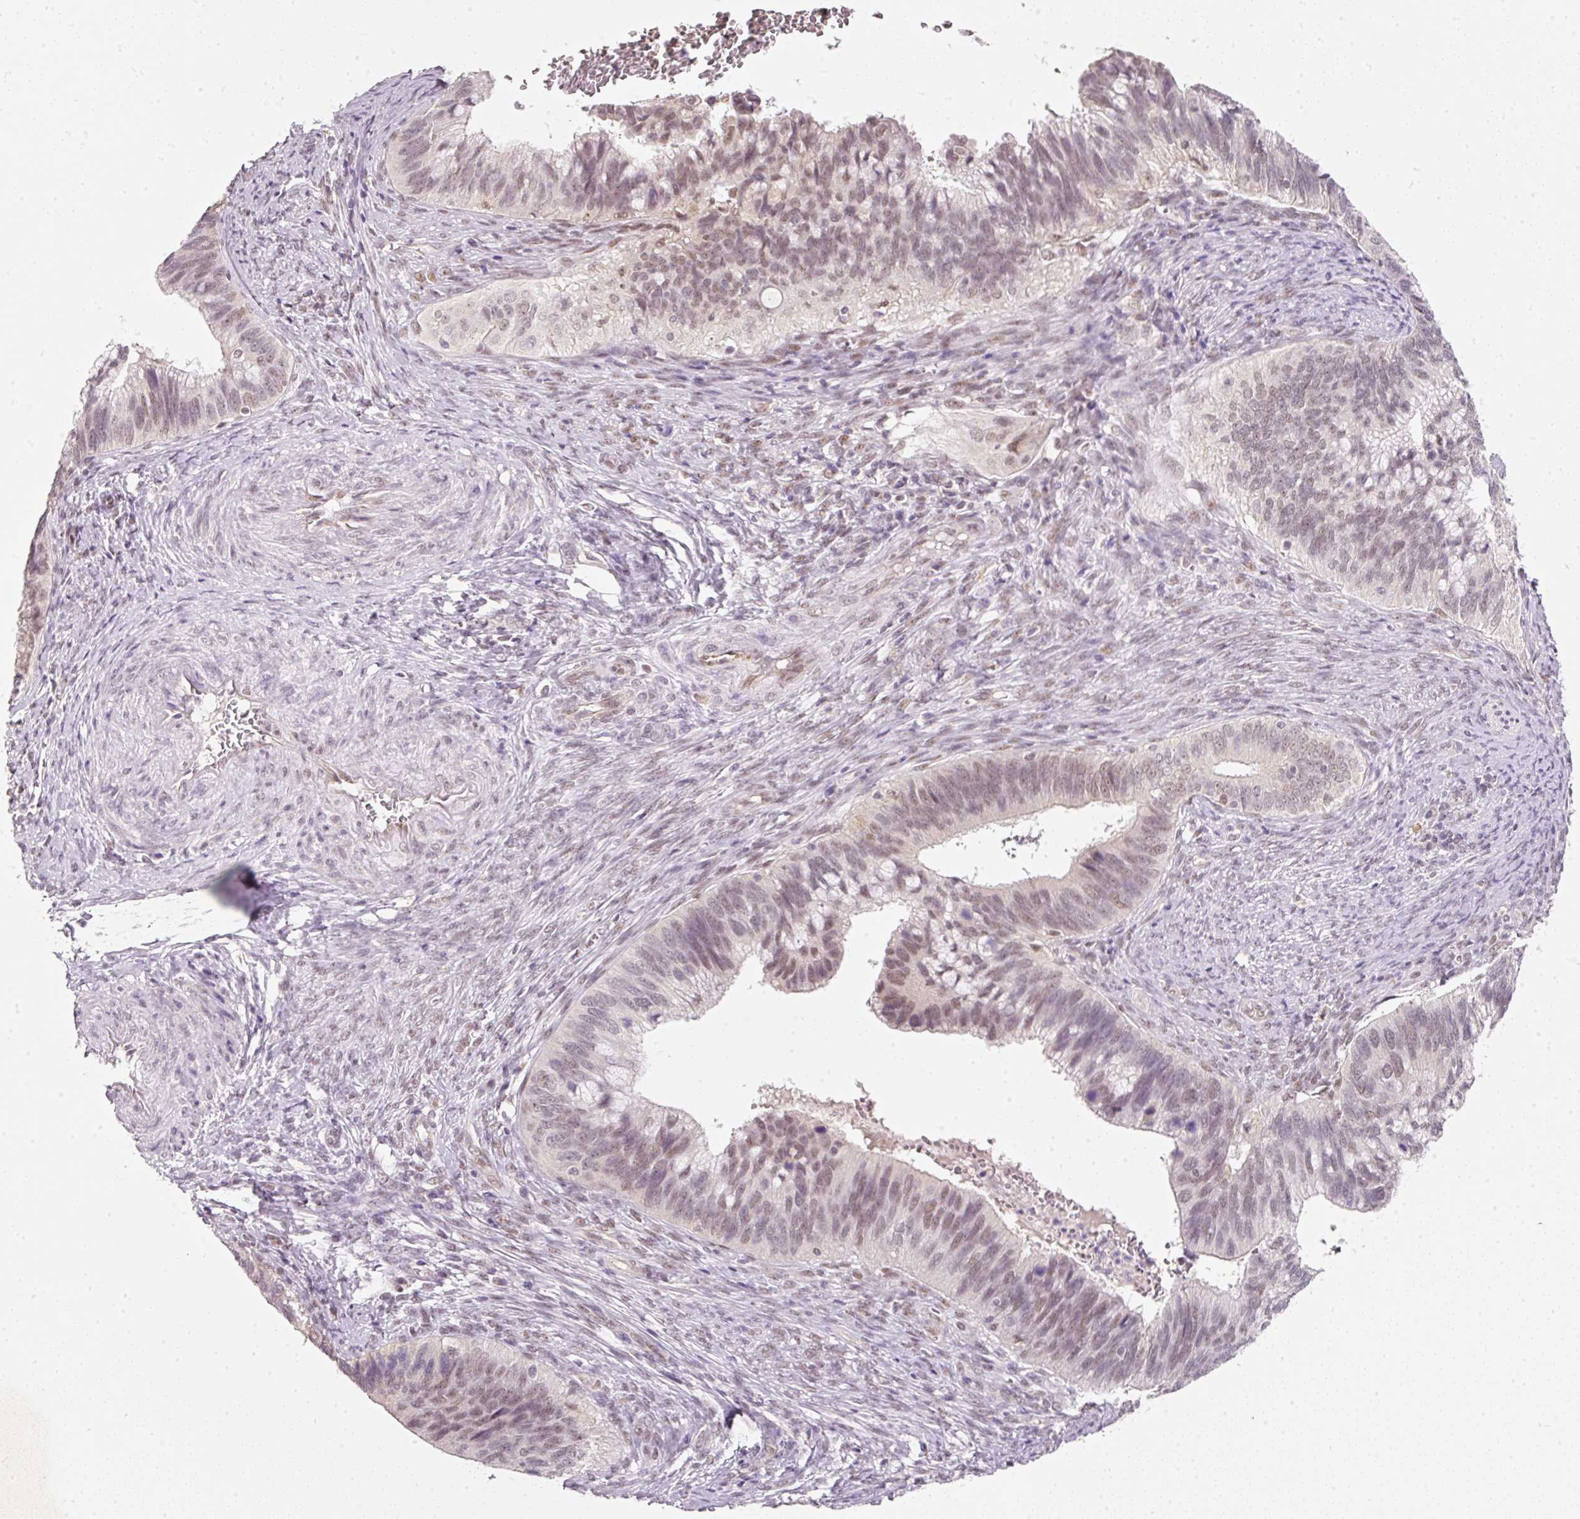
{"staining": {"intensity": "weak", "quantity": "25%-75%", "location": "nuclear"}, "tissue": "cervical cancer", "cell_type": "Tumor cells", "image_type": "cancer", "snomed": [{"axis": "morphology", "description": "Adenocarcinoma, NOS"}, {"axis": "topography", "description": "Cervix"}], "caption": "Immunohistochemical staining of human adenocarcinoma (cervical) exhibits weak nuclear protein expression in about 25%-75% of tumor cells.", "gene": "FSTL3", "patient": {"sex": "female", "age": 42}}